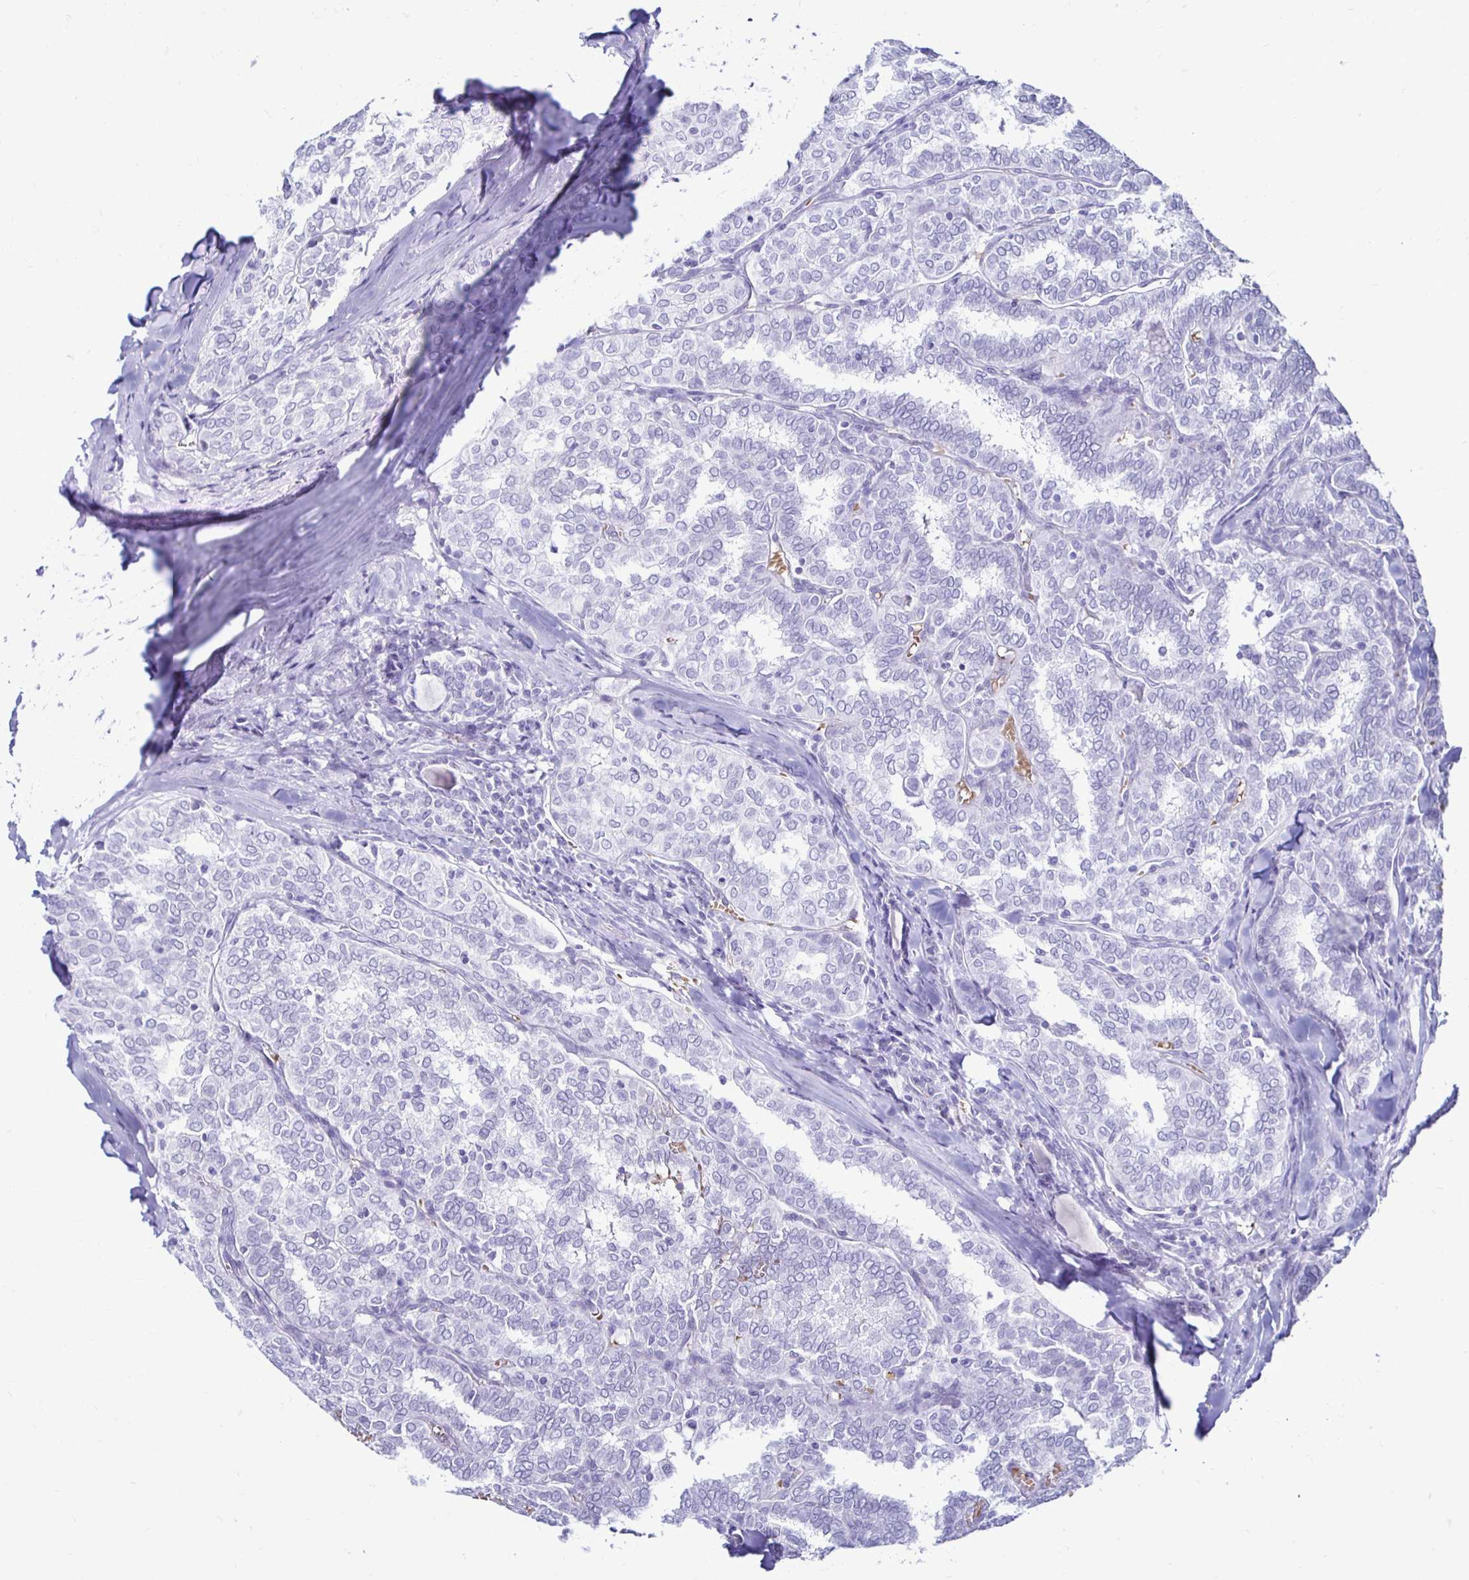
{"staining": {"intensity": "negative", "quantity": "none", "location": "none"}, "tissue": "thyroid cancer", "cell_type": "Tumor cells", "image_type": "cancer", "snomed": [{"axis": "morphology", "description": "Papillary adenocarcinoma, NOS"}, {"axis": "topography", "description": "Thyroid gland"}], "caption": "Thyroid cancer (papillary adenocarcinoma) was stained to show a protein in brown. There is no significant expression in tumor cells.", "gene": "RHBDL3", "patient": {"sex": "female", "age": 30}}